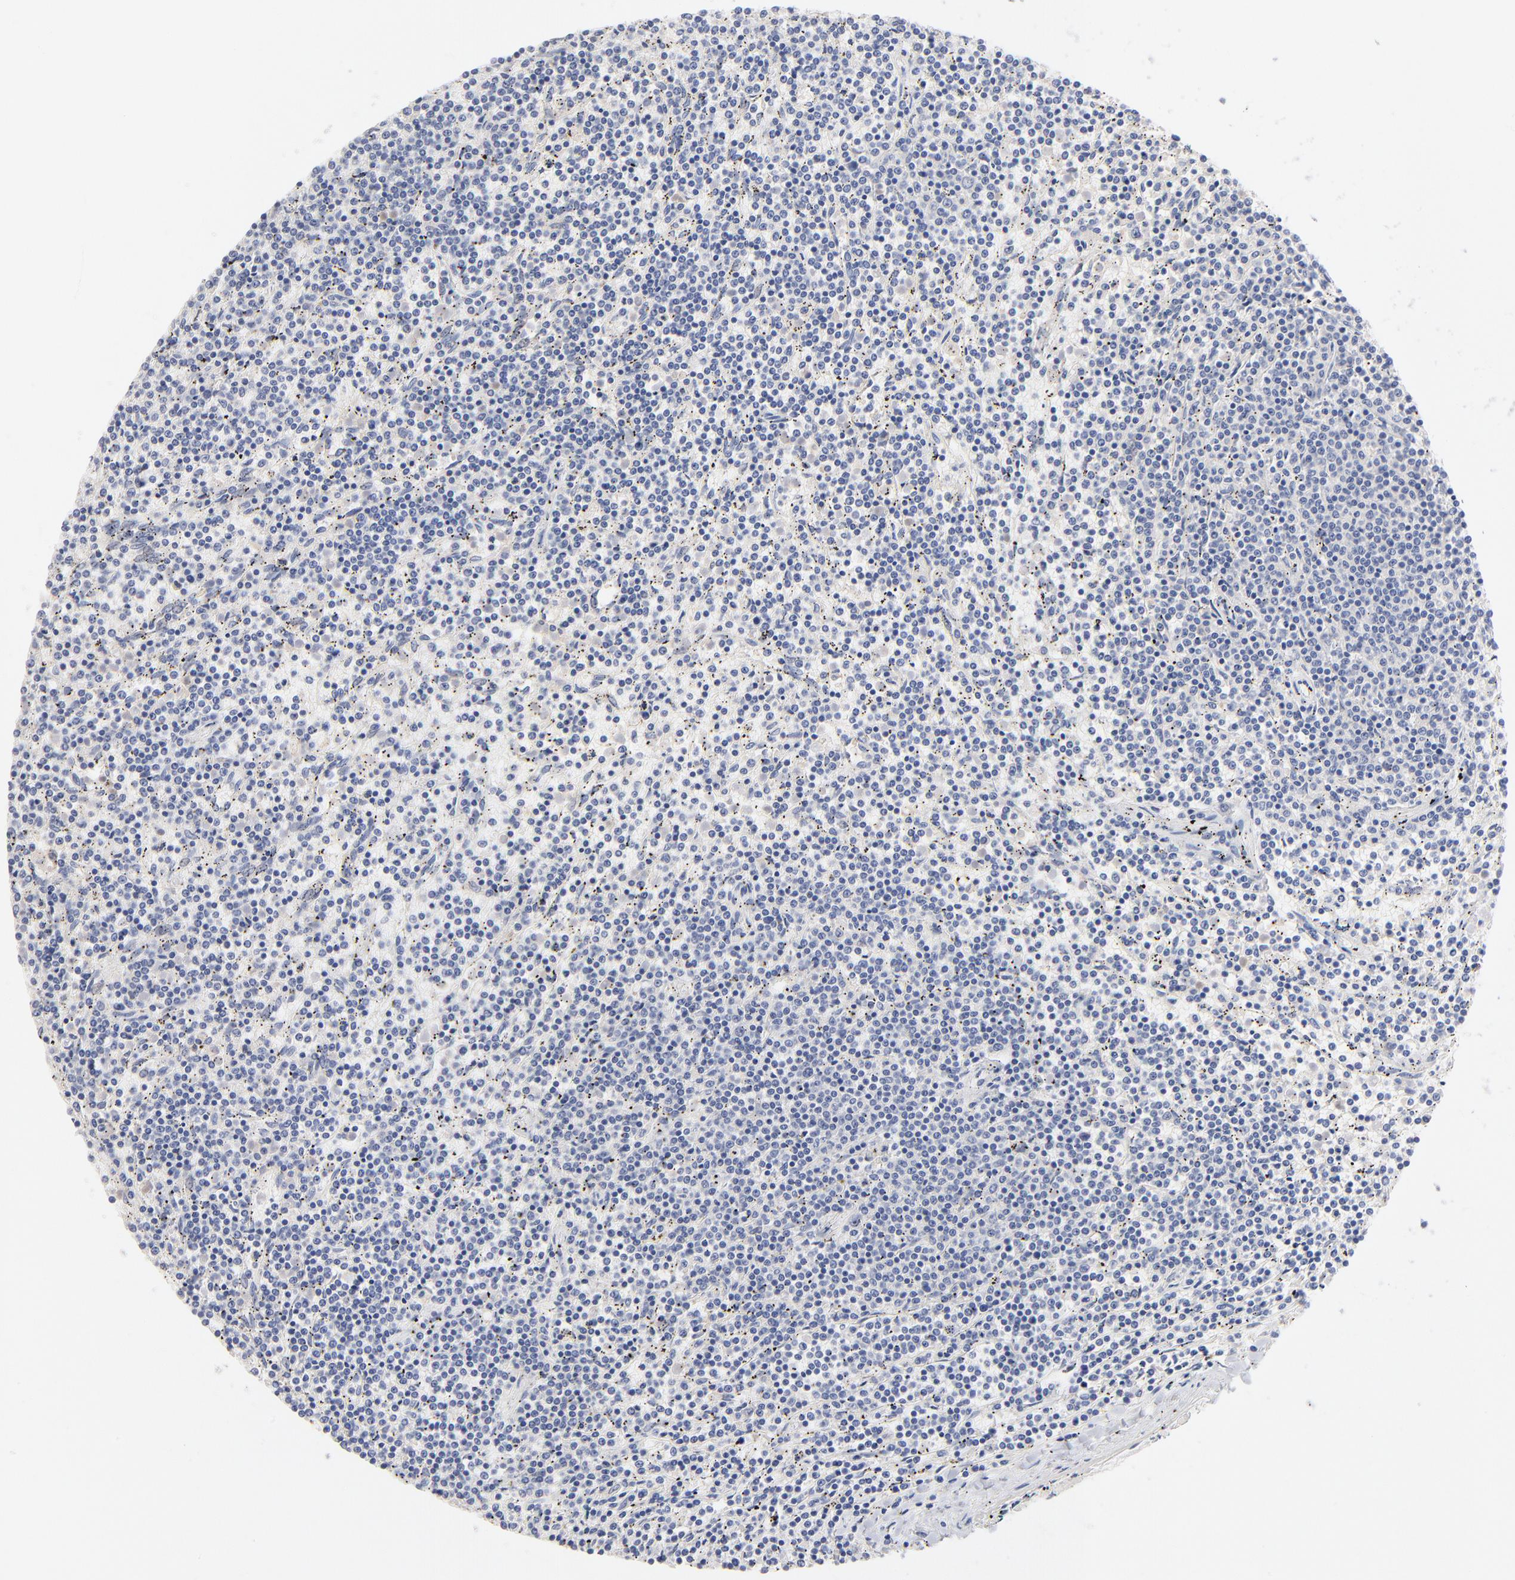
{"staining": {"intensity": "negative", "quantity": "none", "location": "none"}, "tissue": "lymphoma", "cell_type": "Tumor cells", "image_type": "cancer", "snomed": [{"axis": "morphology", "description": "Malignant lymphoma, non-Hodgkin's type, Low grade"}, {"axis": "topography", "description": "Spleen"}], "caption": "Tumor cells show no significant positivity in low-grade malignant lymphoma, non-Hodgkin's type.", "gene": "F12", "patient": {"sex": "female", "age": 50}}